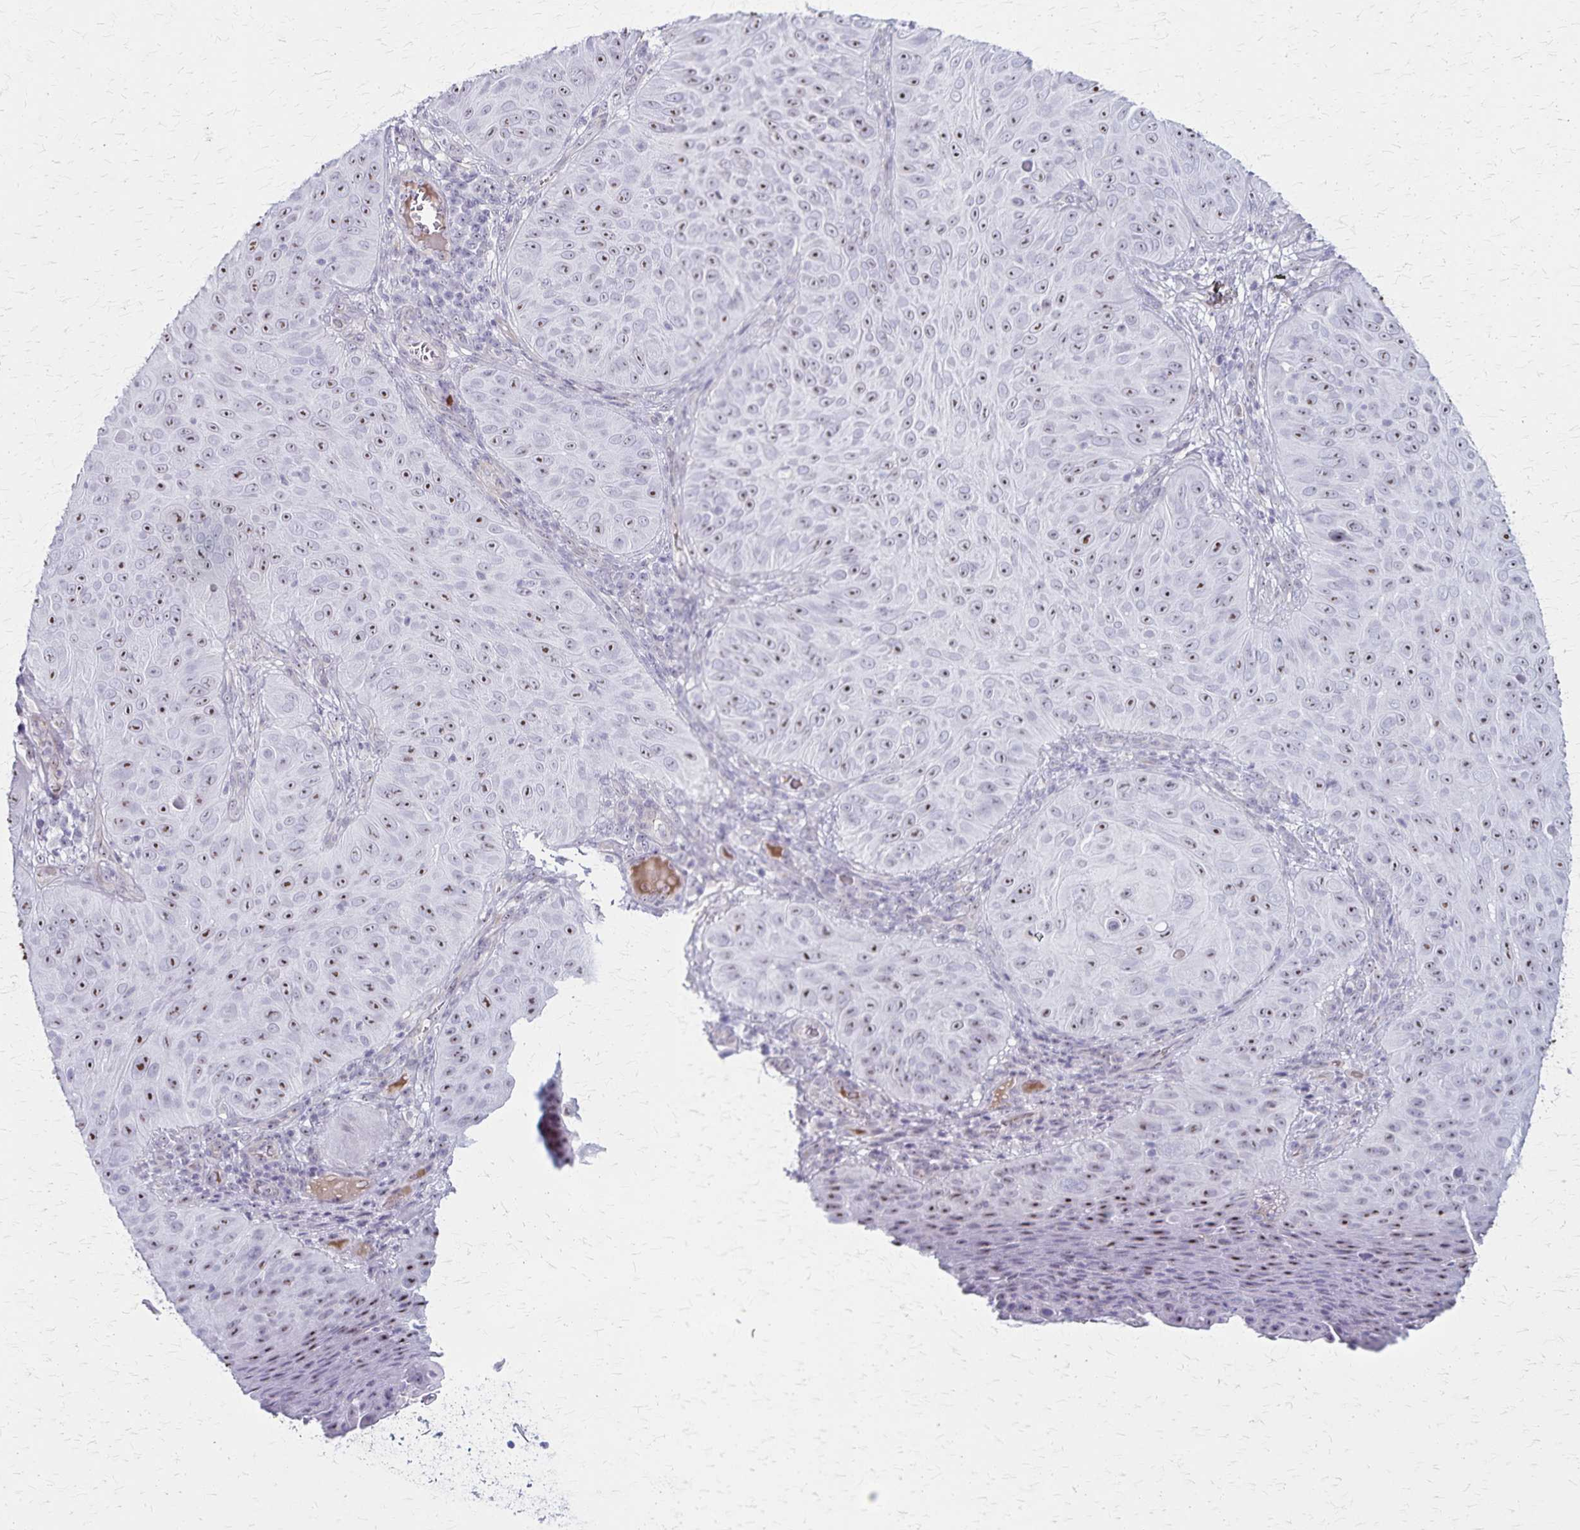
{"staining": {"intensity": "moderate", "quantity": "25%-75%", "location": "nuclear"}, "tissue": "skin cancer", "cell_type": "Tumor cells", "image_type": "cancer", "snomed": [{"axis": "morphology", "description": "Squamous cell carcinoma, NOS"}, {"axis": "topography", "description": "Skin"}], "caption": "Approximately 25%-75% of tumor cells in human skin cancer (squamous cell carcinoma) reveal moderate nuclear protein expression as visualized by brown immunohistochemical staining.", "gene": "DLK2", "patient": {"sex": "male", "age": 82}}